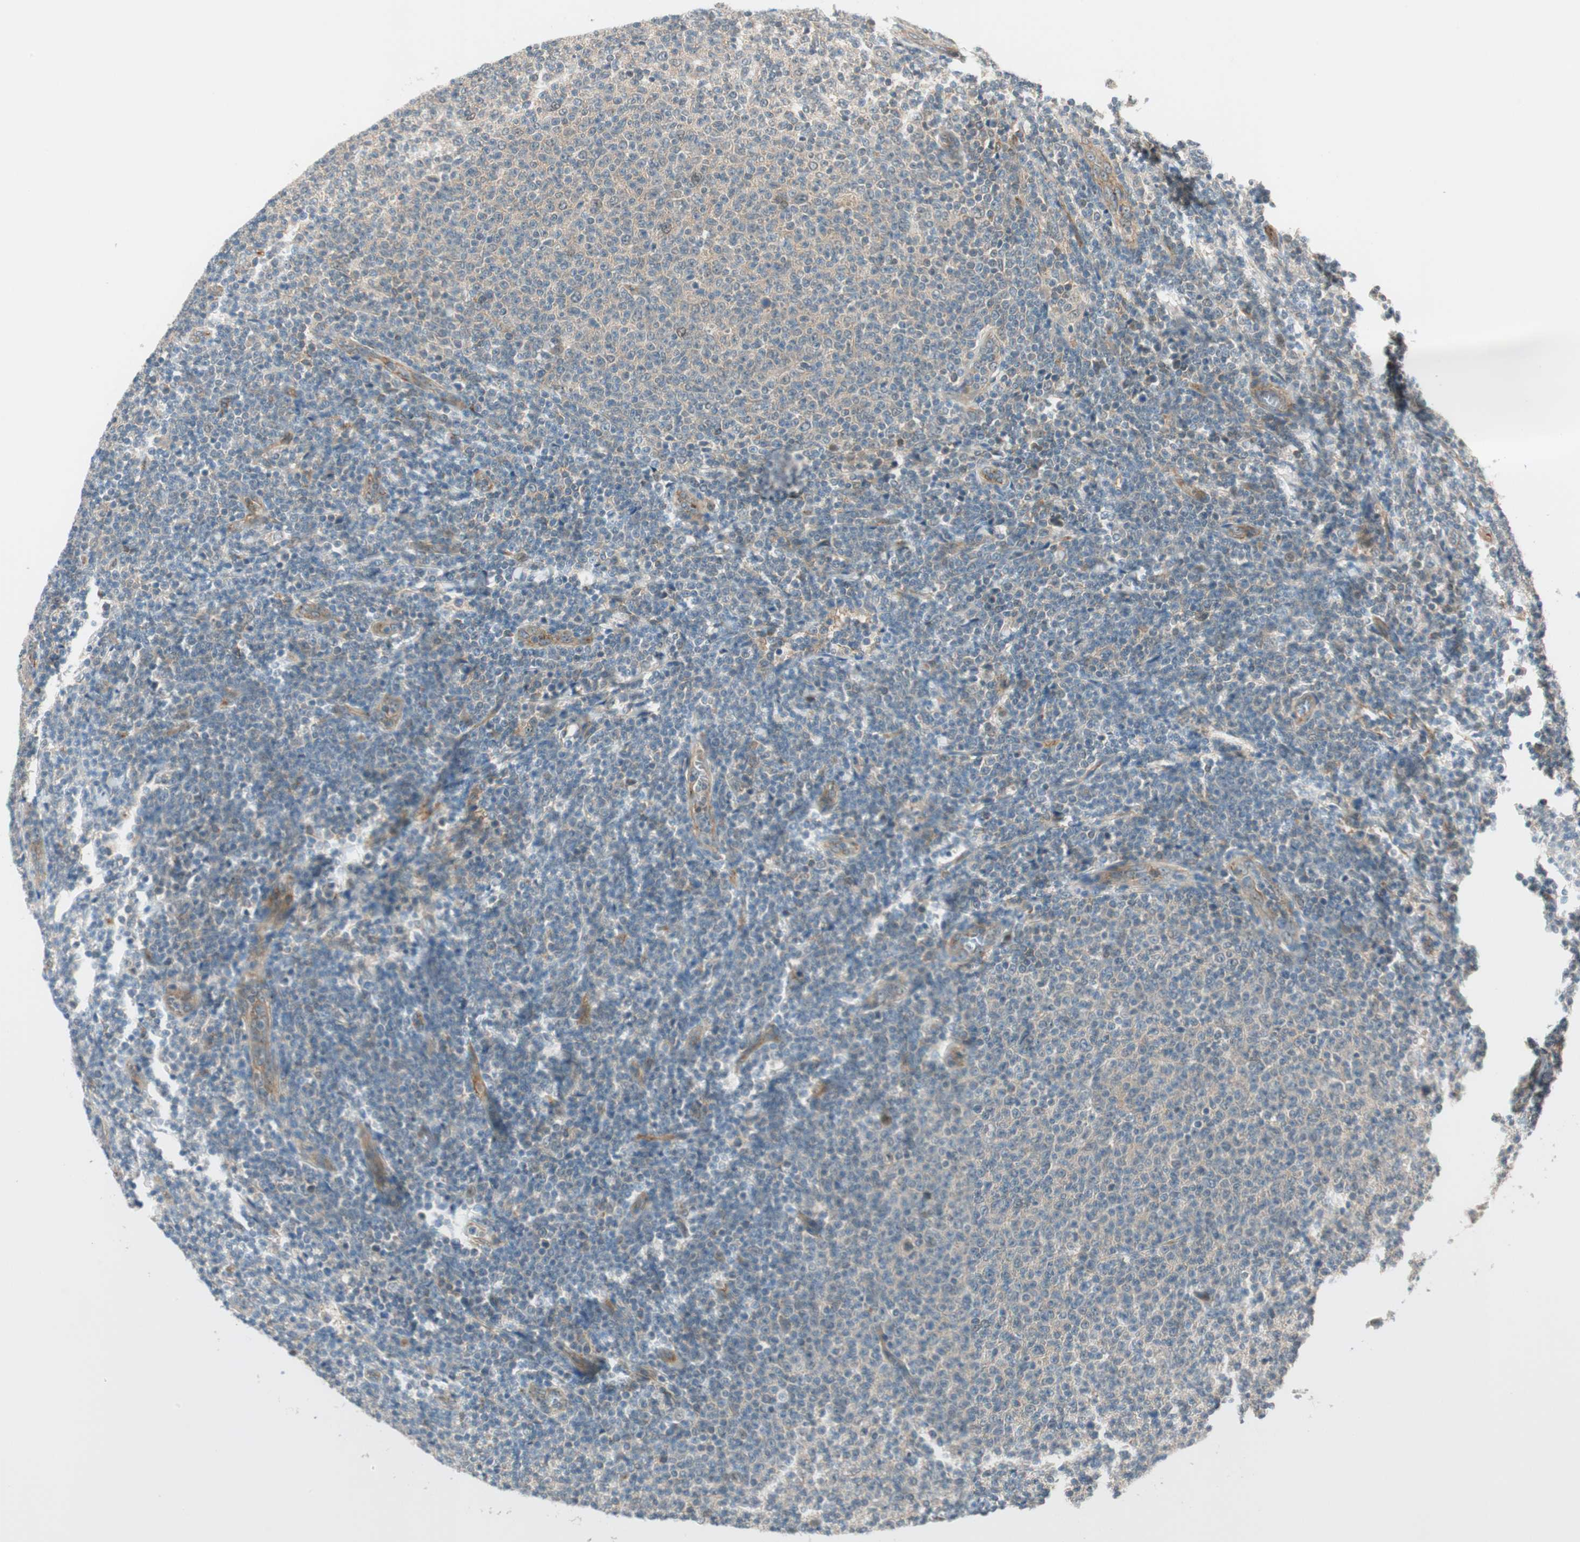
{"staining": {"intensity": "weak", "quantity": "25%-75%", "location": "cytoplasmic/membranous"}, "tissue": "lymphoma", "cell_type": "Tumor cells", "image_type": "cancer", "snomed": [{"axis": "morphology", "description": "Malignant lymphoma, non-Hodgkin's type, Low grade"}, {"axis": "topography", "description": "Lymph node"}], "caption": "DAB immunohistochemical staining of low-grade malignant lymphoma, non-Hodgkin's type reveals weak cytoplasmic/membranous protein positivity in approximately 25%-75% of tumor cells. The staining was performed using DAB (3,3'-diaminobenzidine), with brown indicating positive protein expression. Nuclei are stained blue with hematoxylin.", "gene": "PSMD8", "patient": {"sex": "male", "age": 66}}